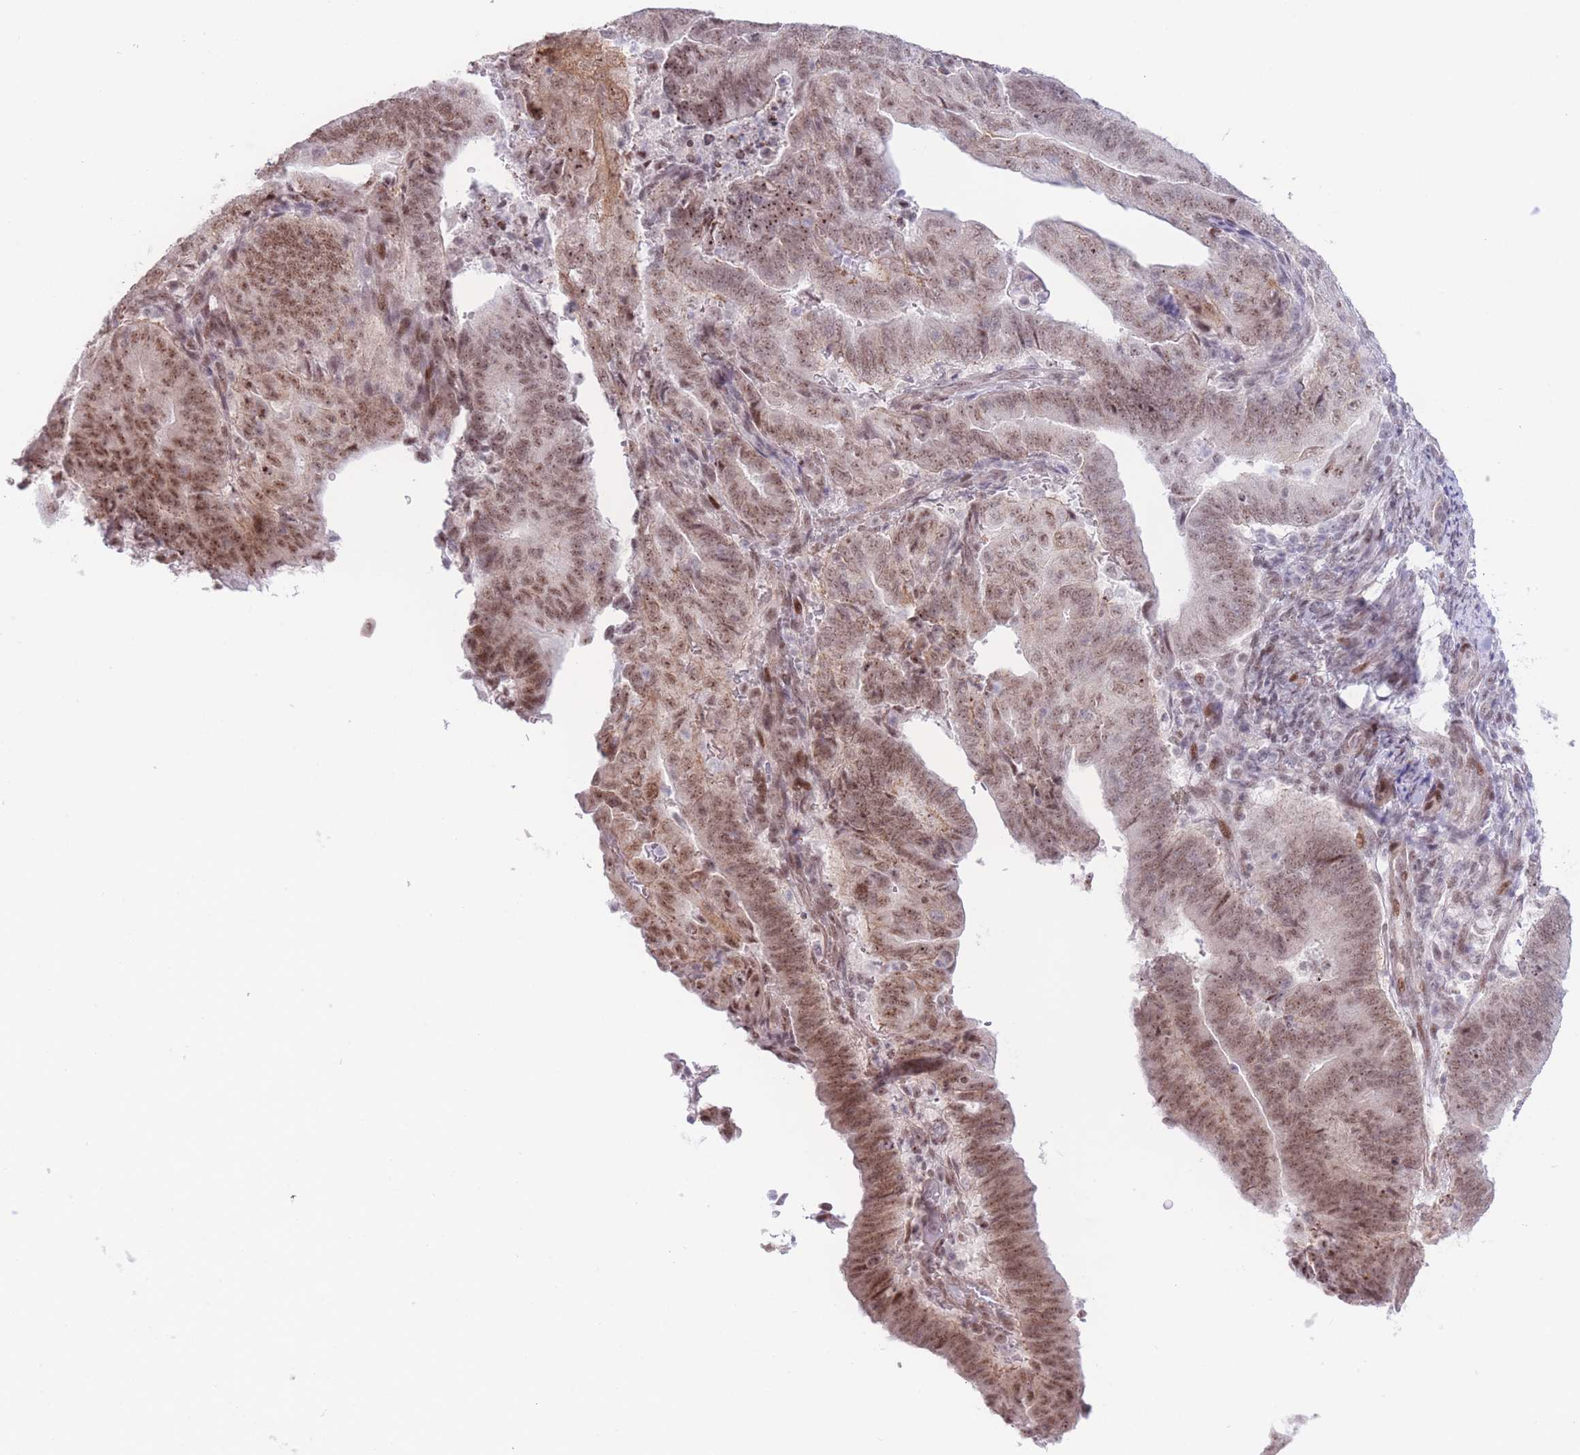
{"staining": {"intensity": "moderate", "quantity": ">75%", "location": "nuclear"}, "tissue": "endometrial cancer", "cell_type": "Tumor cells", "image_type": "cancer", "snomed": [{"axis": "morphology", "description": "Adenocarcinoma, NOS"}, {"axis": "topography", "description": "Endometrium"}], "caption": "Immunohistochemical staining of human endometrial cancer (adenocarcinoma) demonstrates medium levels of moderate nuclear staining in about >75% of tumor cells.", "gene": "PCIF1", "patient": {"sex": "female", "age": 70}}